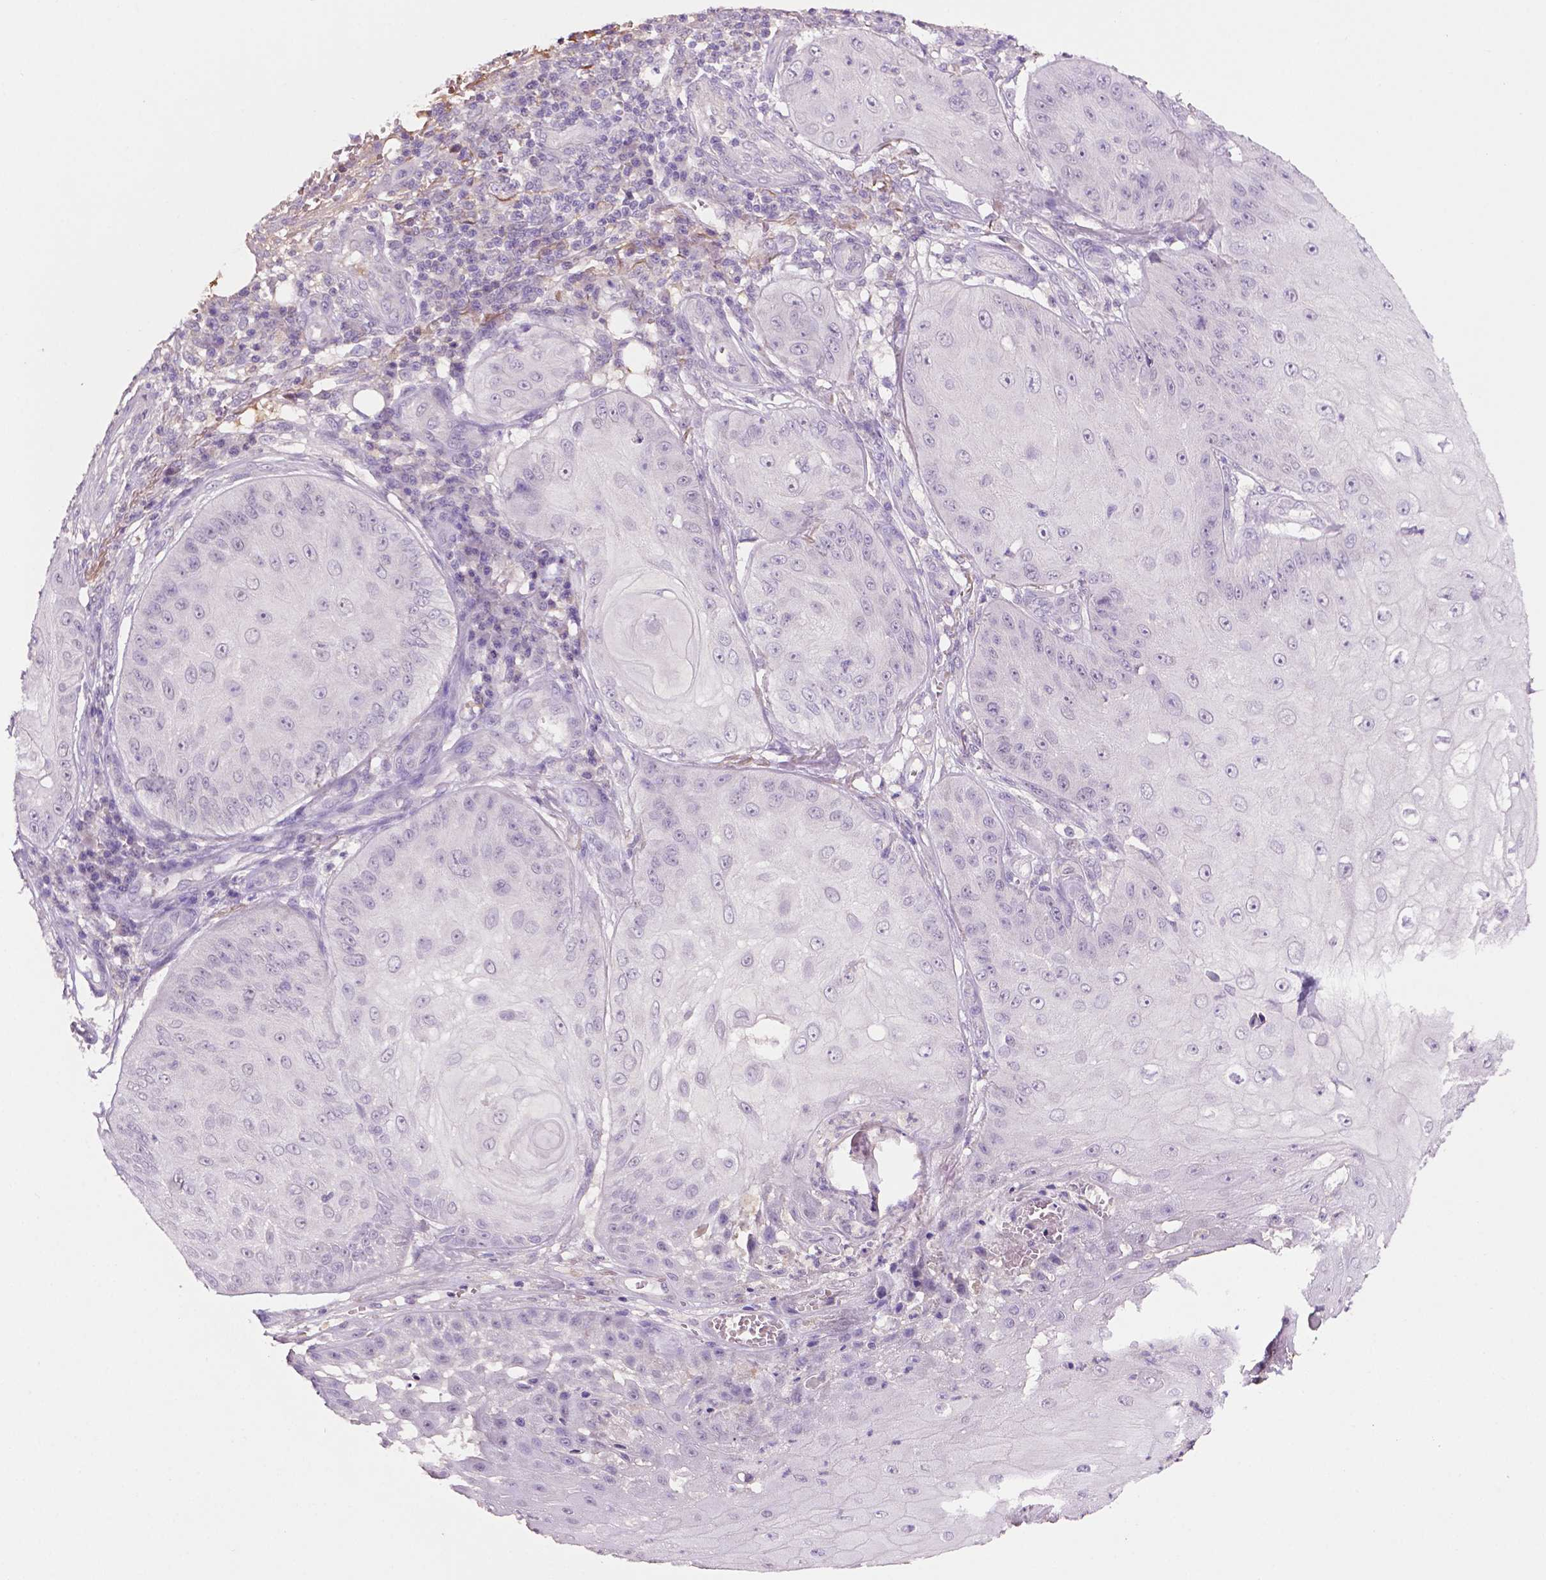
{"staining": {"intensity": "negative", "quantity": "none", "location": "none"}, "tissue": "skin cancer", "cell_type": "Tumor cells", "image_type": "cancer", "snomed": [{"axis": "morphology", "description": "Squamous cell carcinoma, NOS"}, {"axis": "topography", "description": "Skin"}], "caption": "IHC image of human skin squamous cell carcinoma stained for a protein (brown), which exhibits no staining in tumor cells. The staining is performed using DAB brown chromogen with nuclei counter-stained in using hematoxylin.", "gene": "FBLN1", "patient": {"sex": "male", "age": 70}}